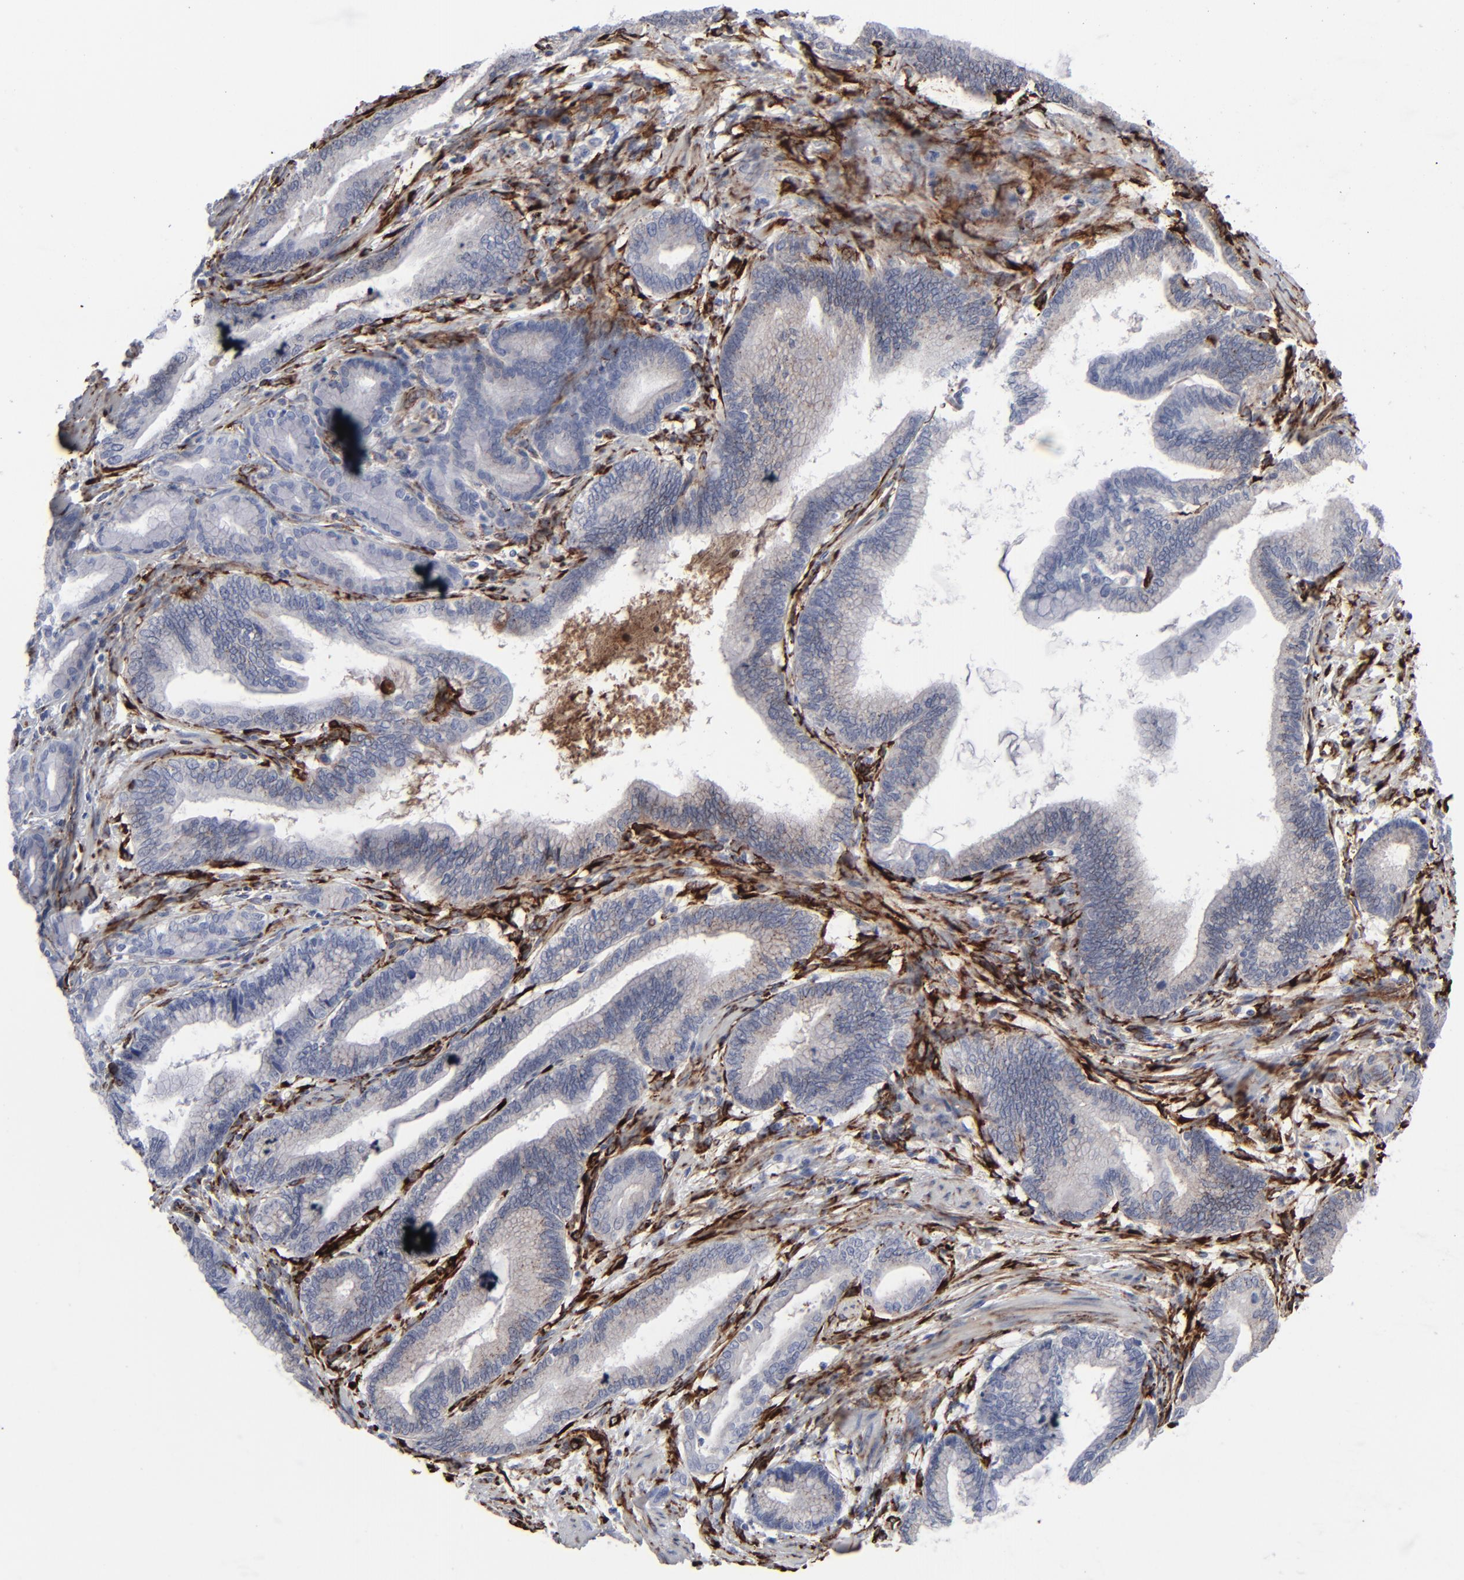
{"staining": {"intensity": "negative", "quantity": "none", "location": "none"}, "tissue": "pancreatic cancer", "cell_type": "Tumor cells", "image_type": "cancer", "snomed": [{"axis": "morphology", "description": "Adenocarcinoma, NOS"}, {"axis": "topography", "description": "Pancreas"}], "caption": "This is a image of immunohistochemistry staining of adenocarcinoma (pancreatic), which shows no positivity in tumor cells.", "gene": "SPARC", "patient": {"sex": "female", "age": 64}}